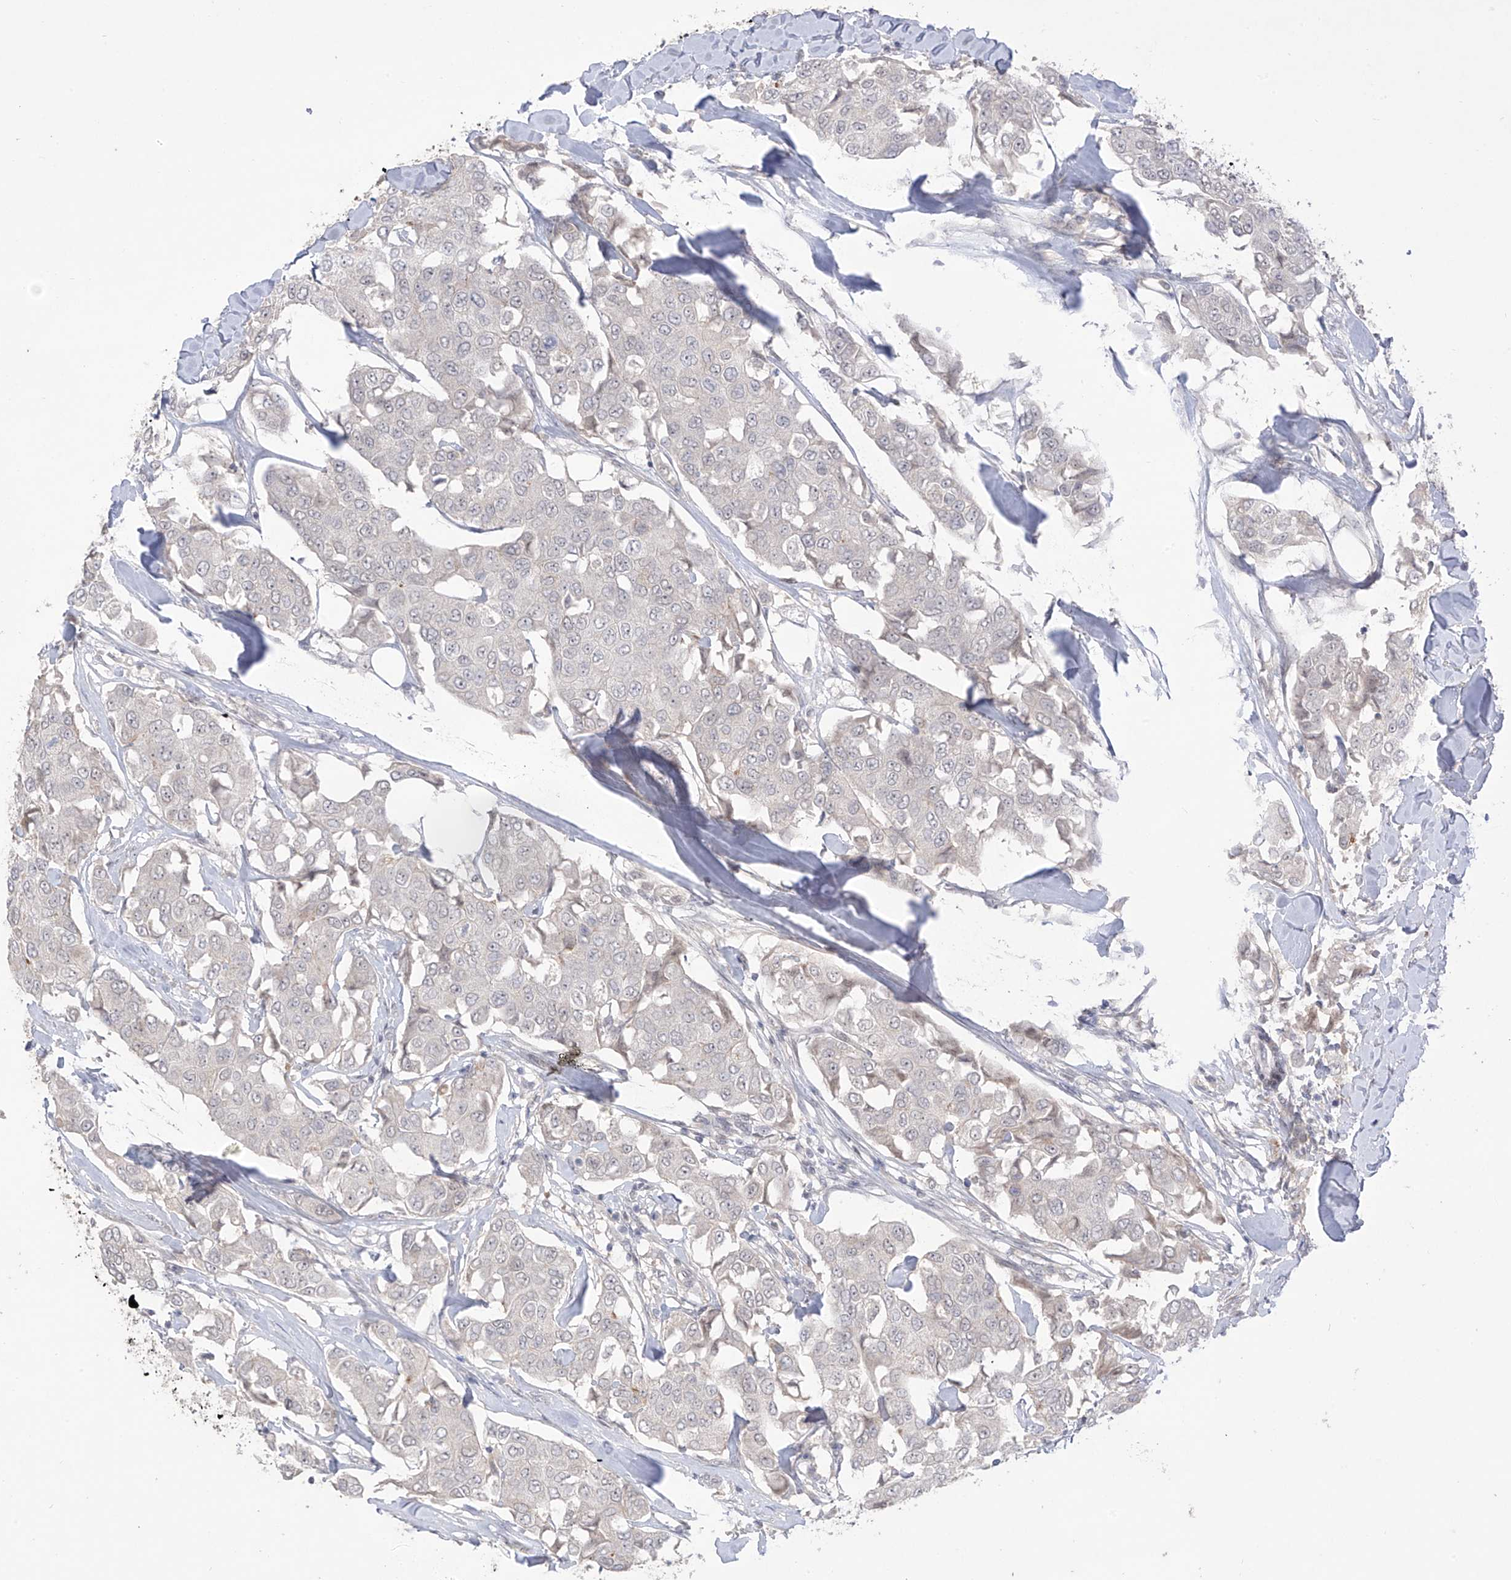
{"staining": {"intensity": "negative", "quantity": "none", "location": "none"}, "tissue": "breast cancer", "cell_type": "Tumor cells", "image_type": "cancer", "snomed": [{"axis": "morphology", "description": "Duct carcinoma"}, {"axis": "topography", "description": "Breast"}], "caption": "Immunohistochemistry (IHC) of intraductal carcinoma (breast) displays no staining in tumor cells. (Brightfield microscopy of DAB immunohistochemistry at high magnification).", "gene": "OGT", "patient": {"sex": "female", "age": 80}}